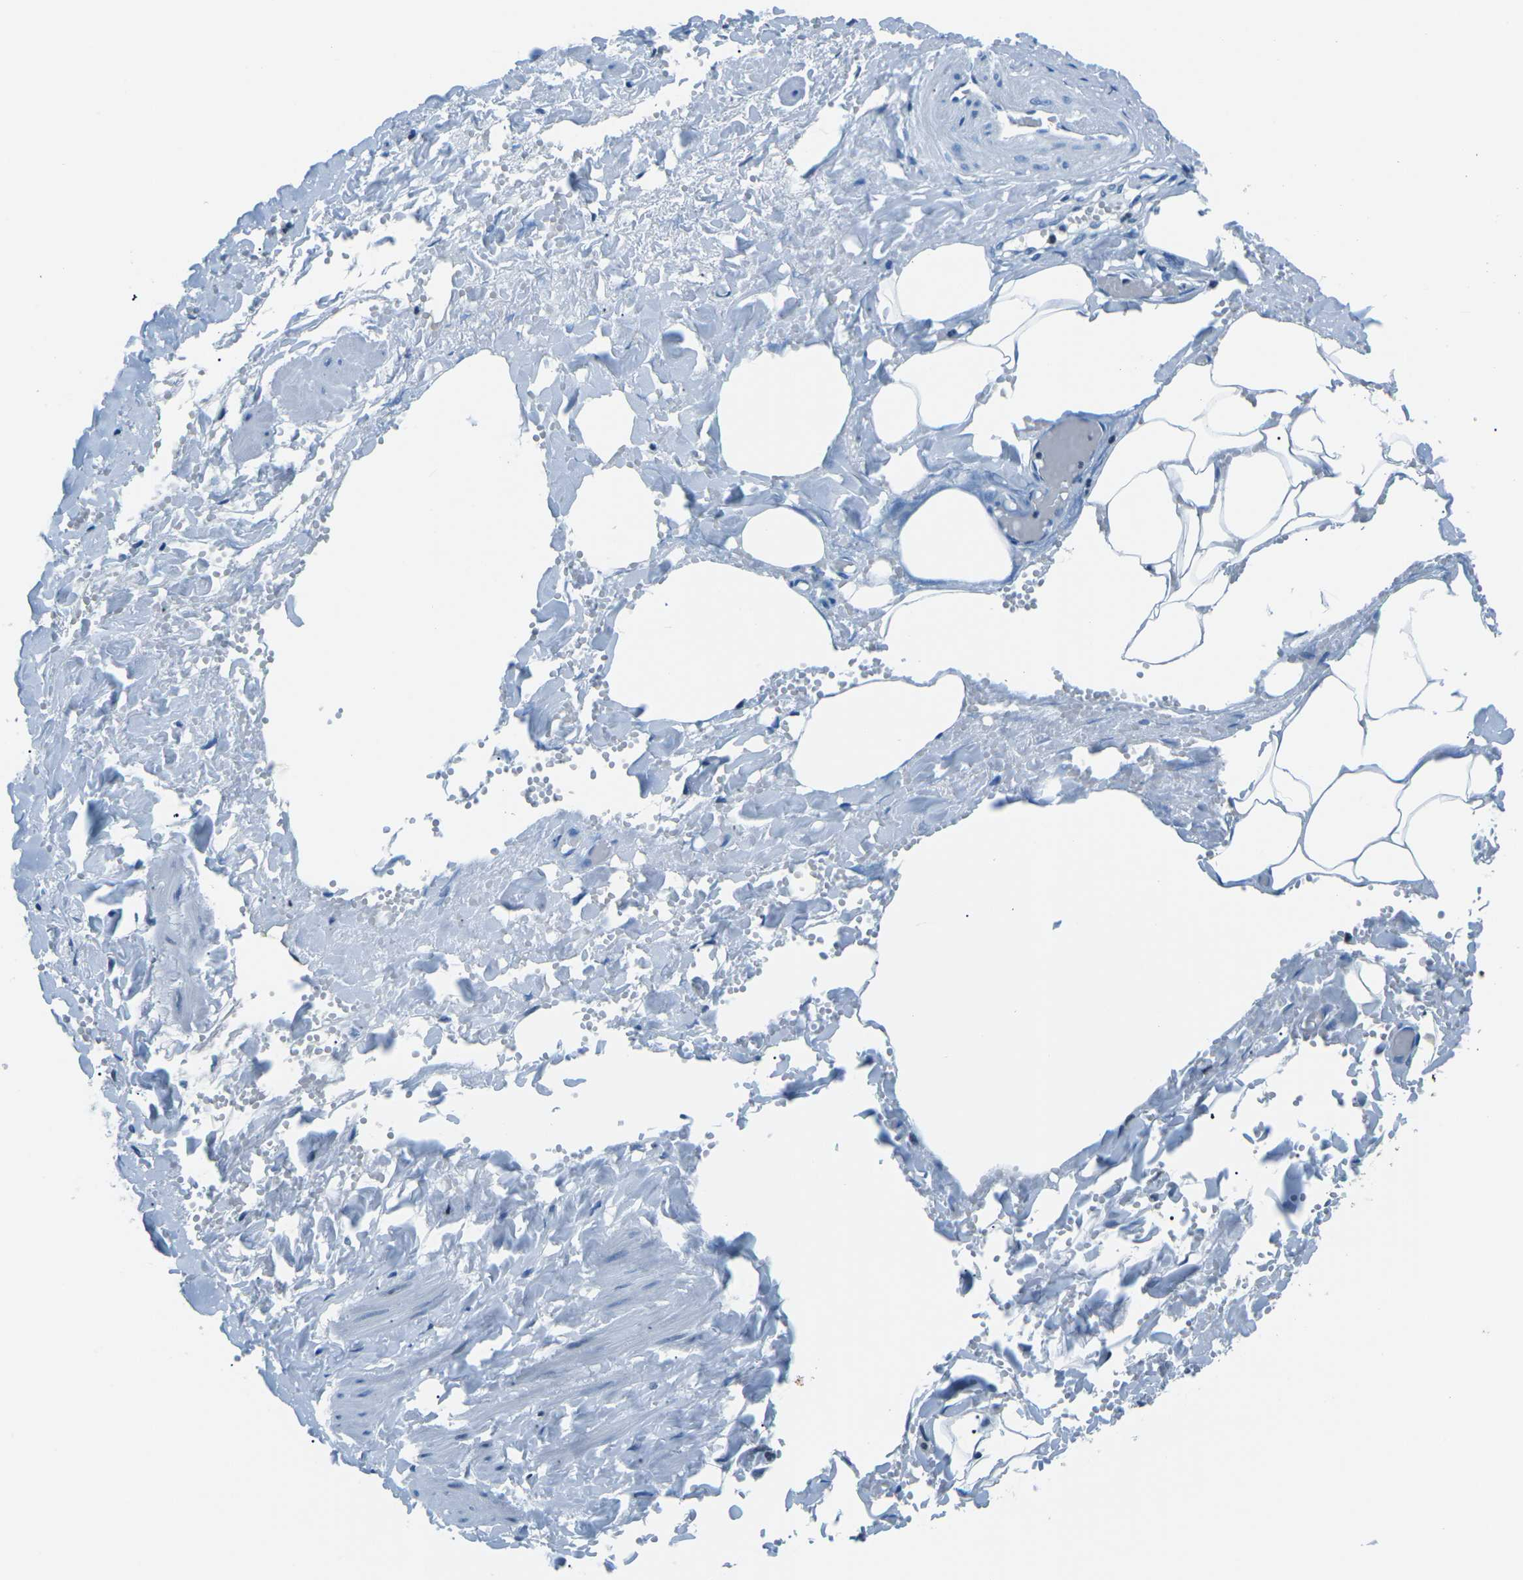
{"staining": {"intensity": "negative", "quantity": "none", "location": "none"}, "tissue": "adipose tissue", "cell_type": "Adipocytes", "image_type": "normal", "snomed": [{"axis": "morphology", "description": "Normal tissue, NOS"}, {"axis": "topography", "description": "Vascular tissue"}], "caption": "Image shows no significant protein expression in adipocytes of normal adipose tissue.", "gene": "CELF2", "patient": {"sex": "male", "age": 41}}